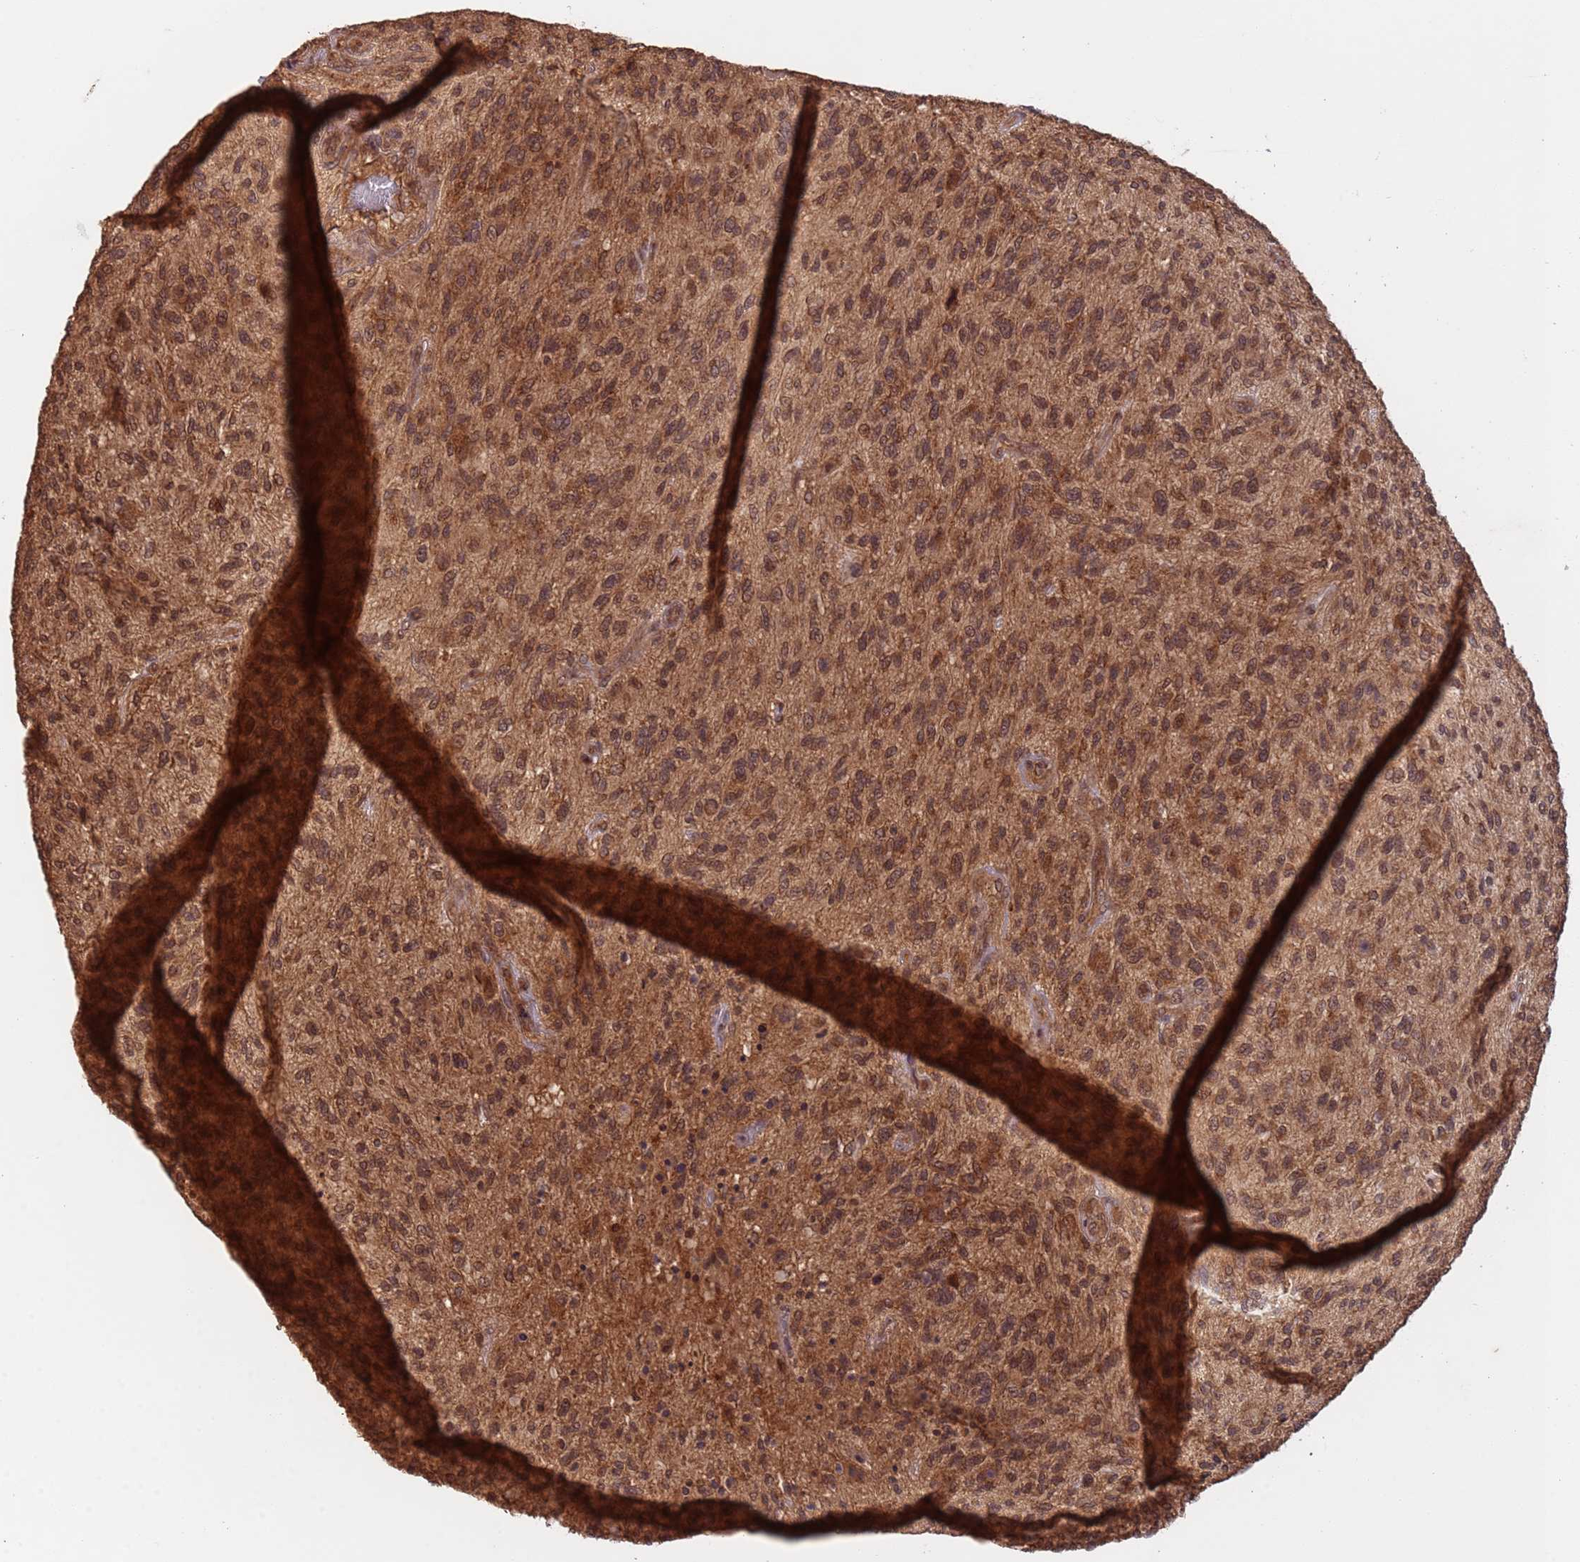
{"staining": {"intensity": "moderate", "quantity": ">75%", "location": "cytoplasmic/membranous,nuclear"}, "tissue": "glioma", "cell_type": "Tumor cells", "image_type": "cancer", "snomed": [{"axis": "morphology", "description": "Glioma, malignant, High grade"}, {"axis": "topography", "description": "Brain"}], "caption": "Protein expression analysis of human high-grade glioma (malignant) reveals moderate cytoplasmic/membranous and nuclear expression in approximately >75% of tumor cells.", "gene": "ERI1", "patient": {"sex": "male", "age": 47}}